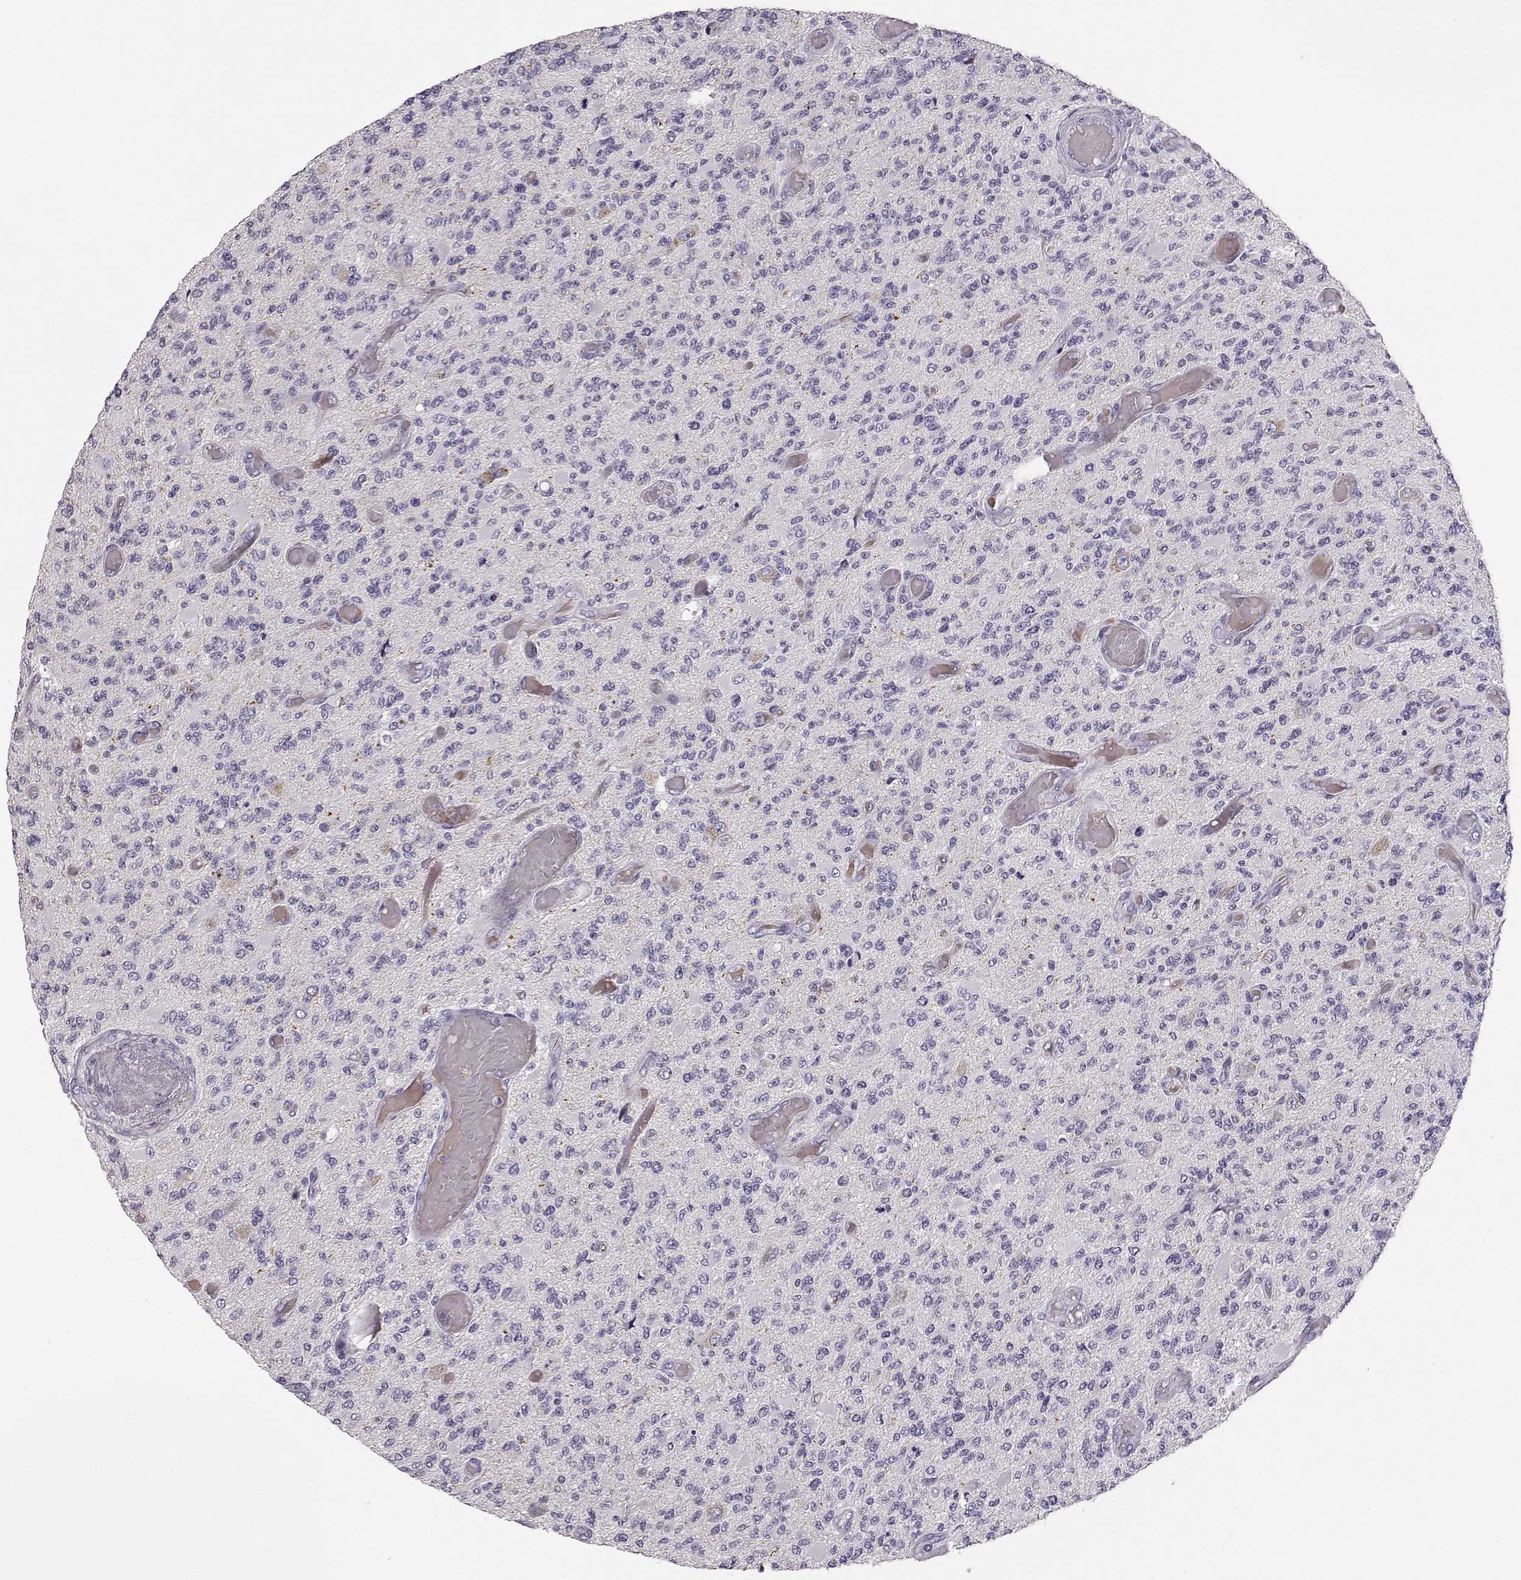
{"staining": {"intensity": "negative", "quantity": "none", "location": "none"}, "tissue": "glioma", "cell_type": "Tumor cells", "image_type": "cancer", "snomed": [{"axis": "morphology", "description": "Glioma, malignant, High grade"}, {"axis": "topography", "description": "Brain"}], "caption": "The photomicrograph demonstrates no staining of tumor cells in glioma. (DAB IHC with hematoxylin counter stain).", "gene": "KIAA0319", "patient": {"sex": "female", "age": 63}}